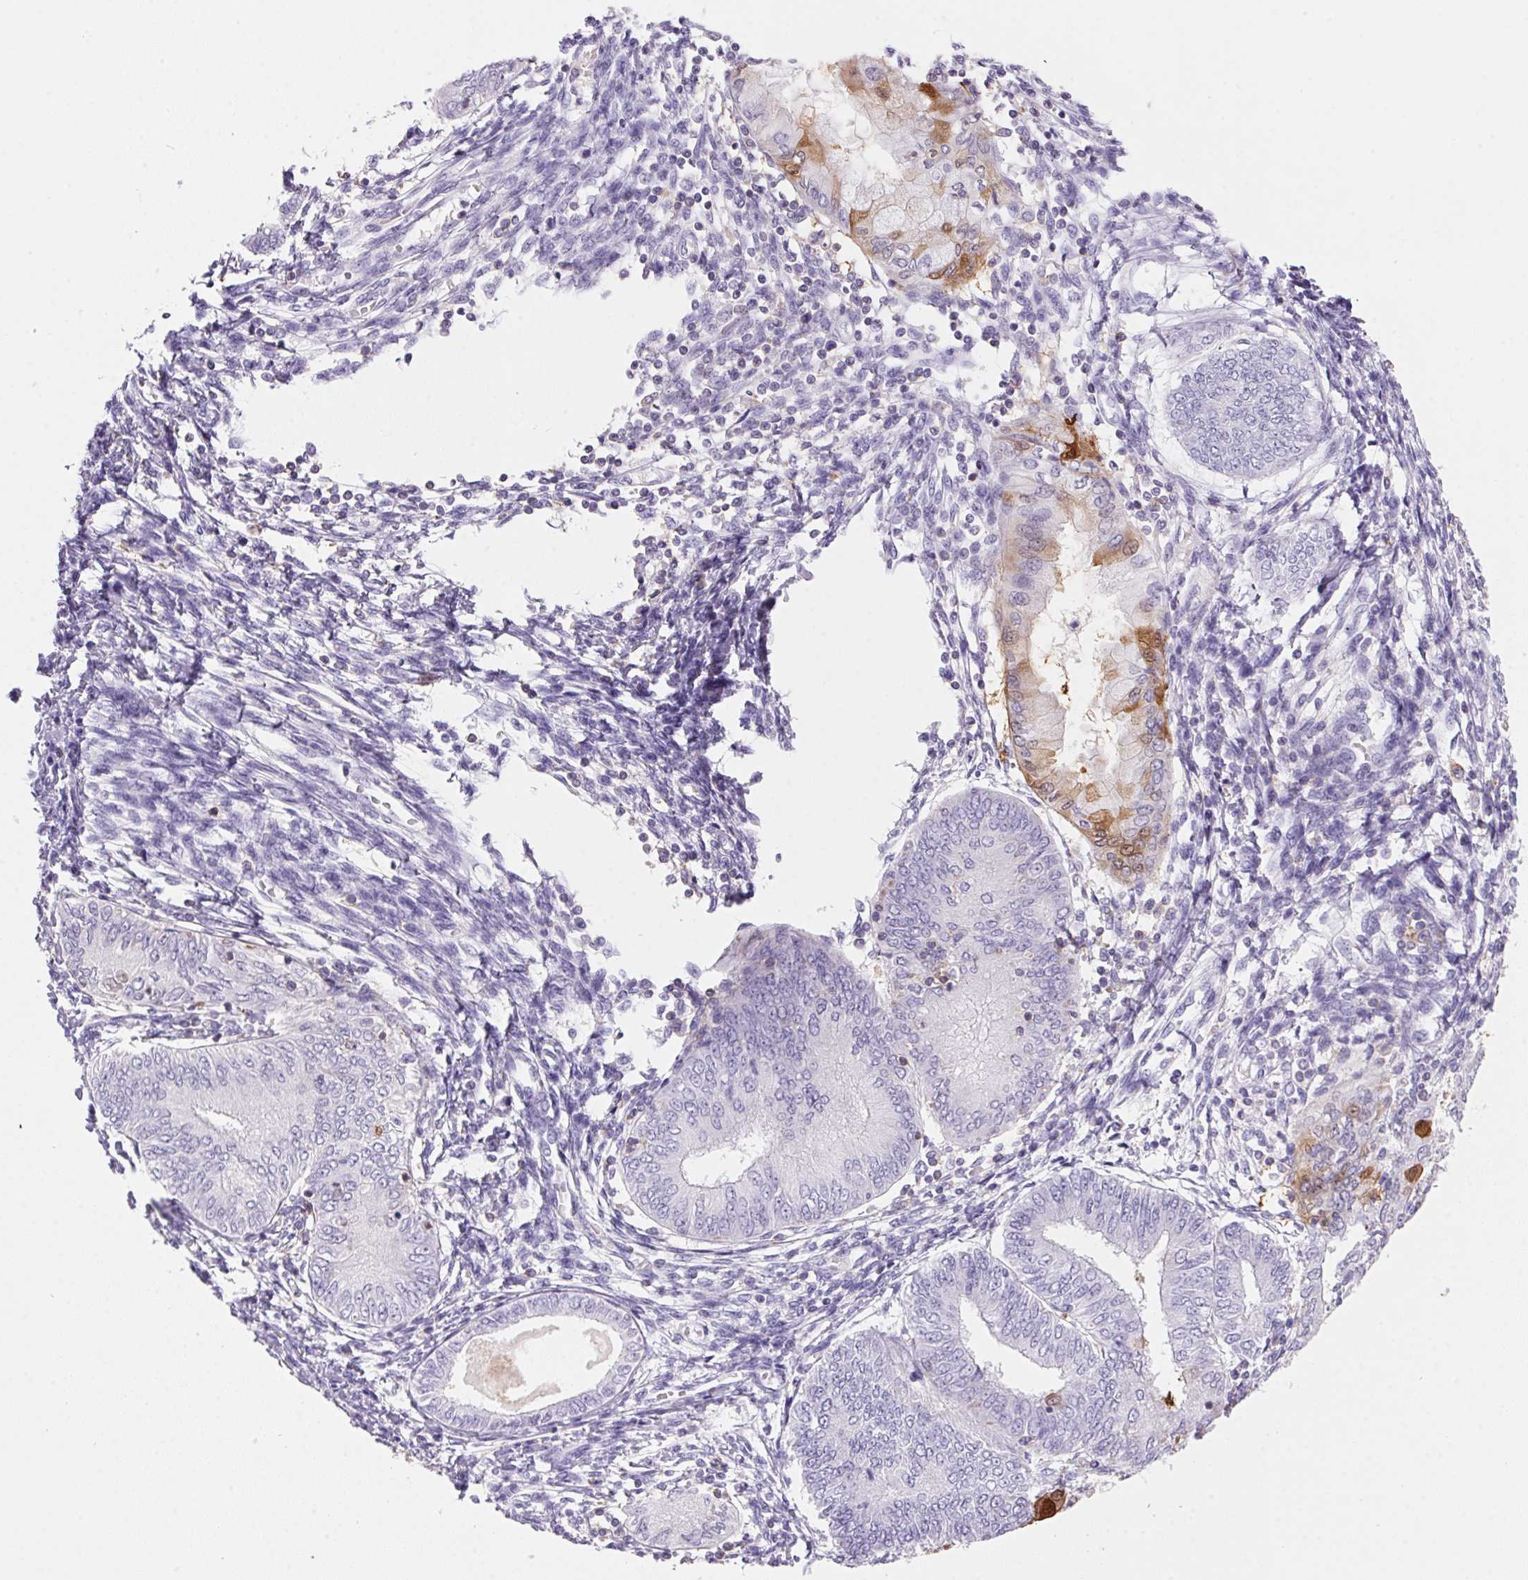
{"staining": {"intensity": "moderate", "quantity": "<25%", "location": "cytoplasmic/membranous"}, "tissue": "endometrial cancer", "cell_type": "Tumor cells", "image_type": "cancer", "snomed": [{"axis": "morphology", "description": "Adenocarcinoma, NOS"}, {"axis": "topography", "description": "Endometrium"}], "caption": "Endometrial adenocarcinoma stained with DAB (3,3'-diaminobenzidine) immunohistochemistry shows low levels of moderate cytoplasmic/membranous expression in about <25% of tumor cells. (Stains: DAB (3,3'-diaminobenzidine) in brown, nuclei in blue, Microscopy: brightfield microscopy at high magnification).", "gene": "S100A2", "patient": {"sex": "female", "age": 68}}